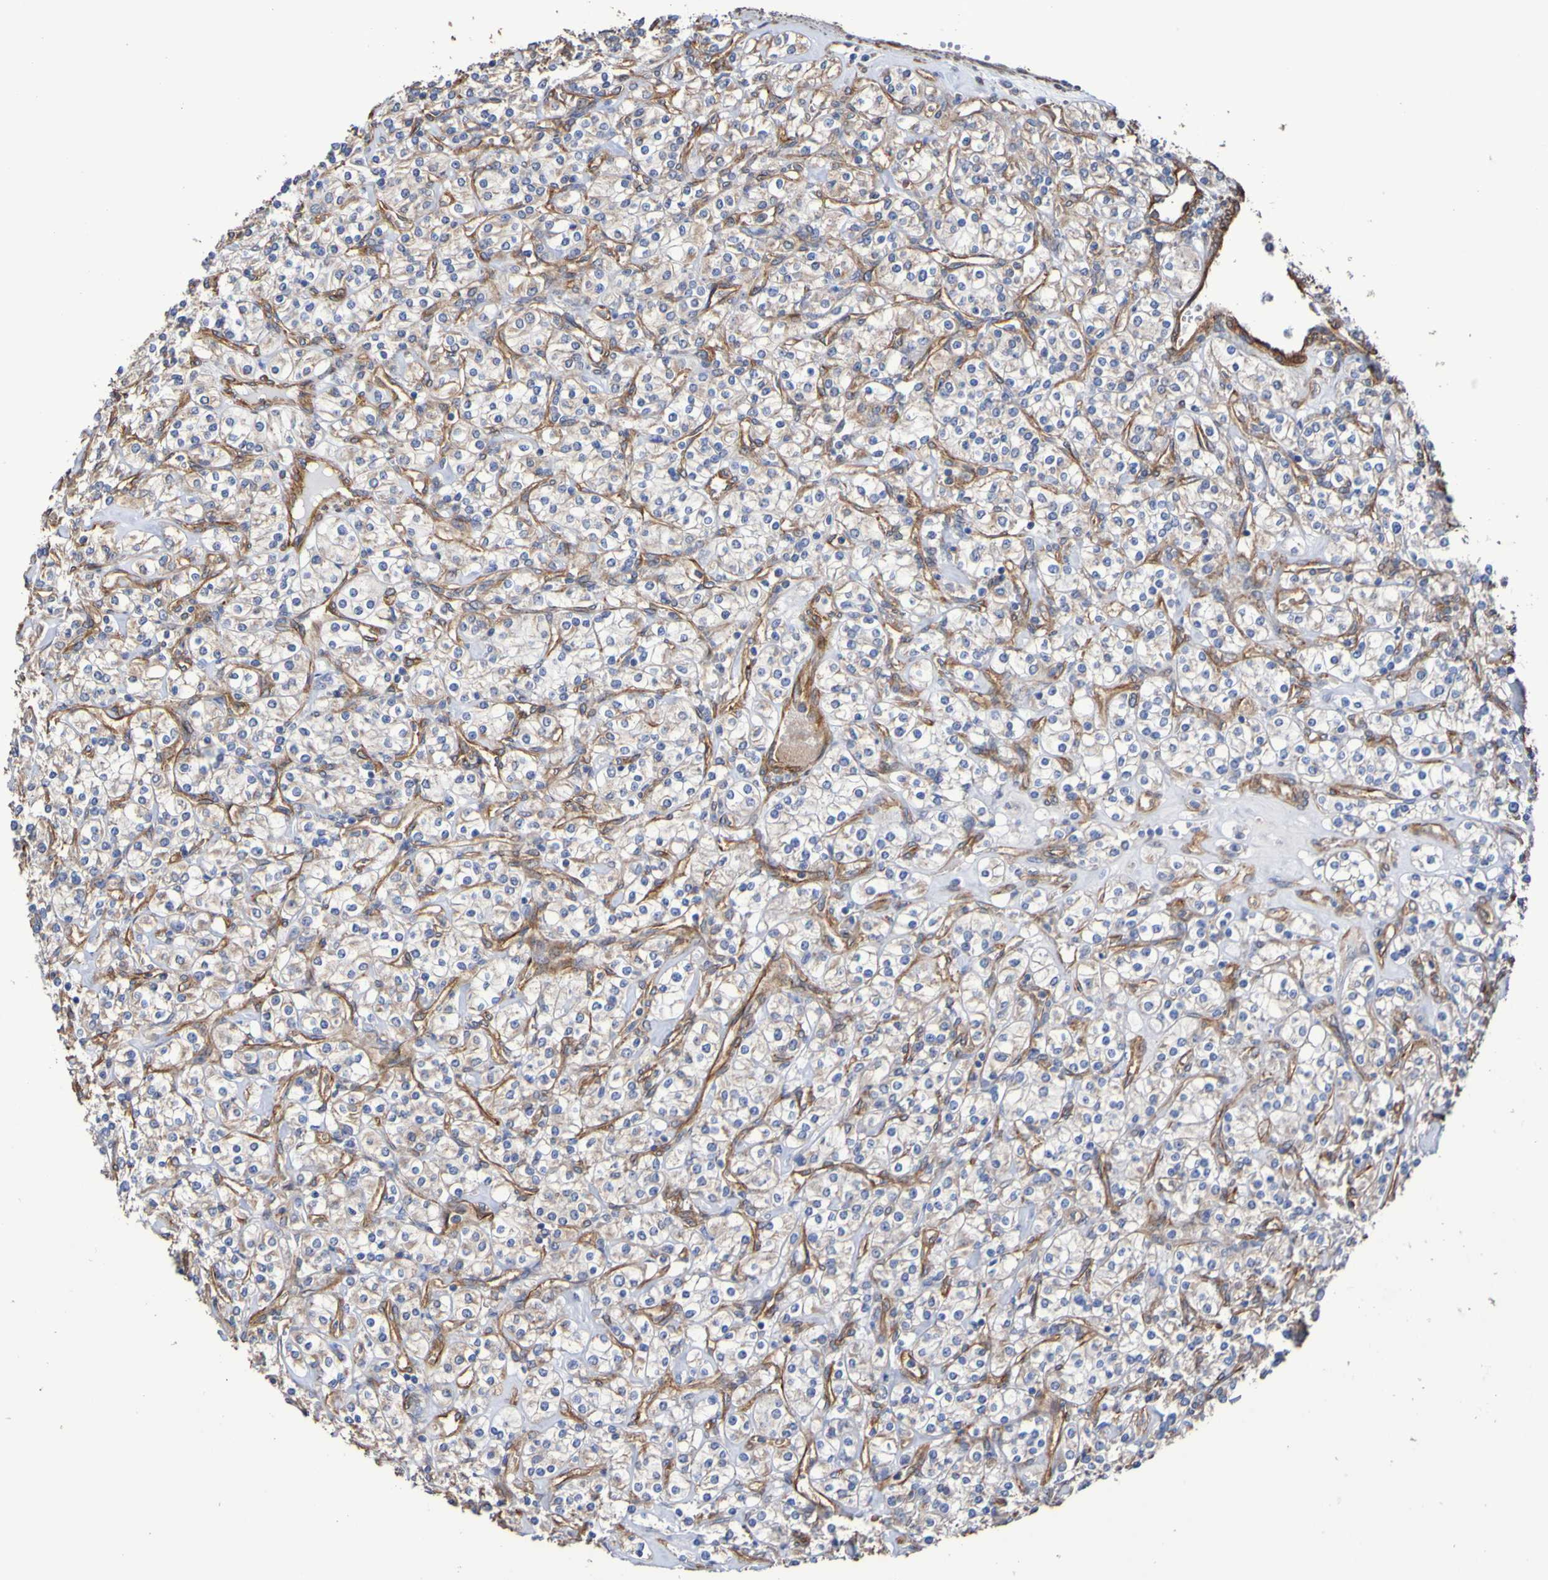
{"staining": {"intensity": "weak", "quantity": "25%-75%", "location": "cytoplasmic/membranous"}, "tissue": "renal cancer", "cell_type": "Tumor cells", "image_type": "cancer", "snomed": [{"axis": "morphology", "description": "Adenocarcinoma, NOS"}, {"axis": "topography", "description": "Kidney"}], "caption": "Immunohistochemical staining of human renal cancer (adenocarcinoma) reveals weak cytoplasmic/membranous protein expression in approximately 25%-75% of tumor cells. The staining was performed using DAB, with brown indicating positive protein expression. Nuclei are stained blue with hematoxylin.", "gene": "ELMOD3", "patient": {"sex": "male", "age": 77}}